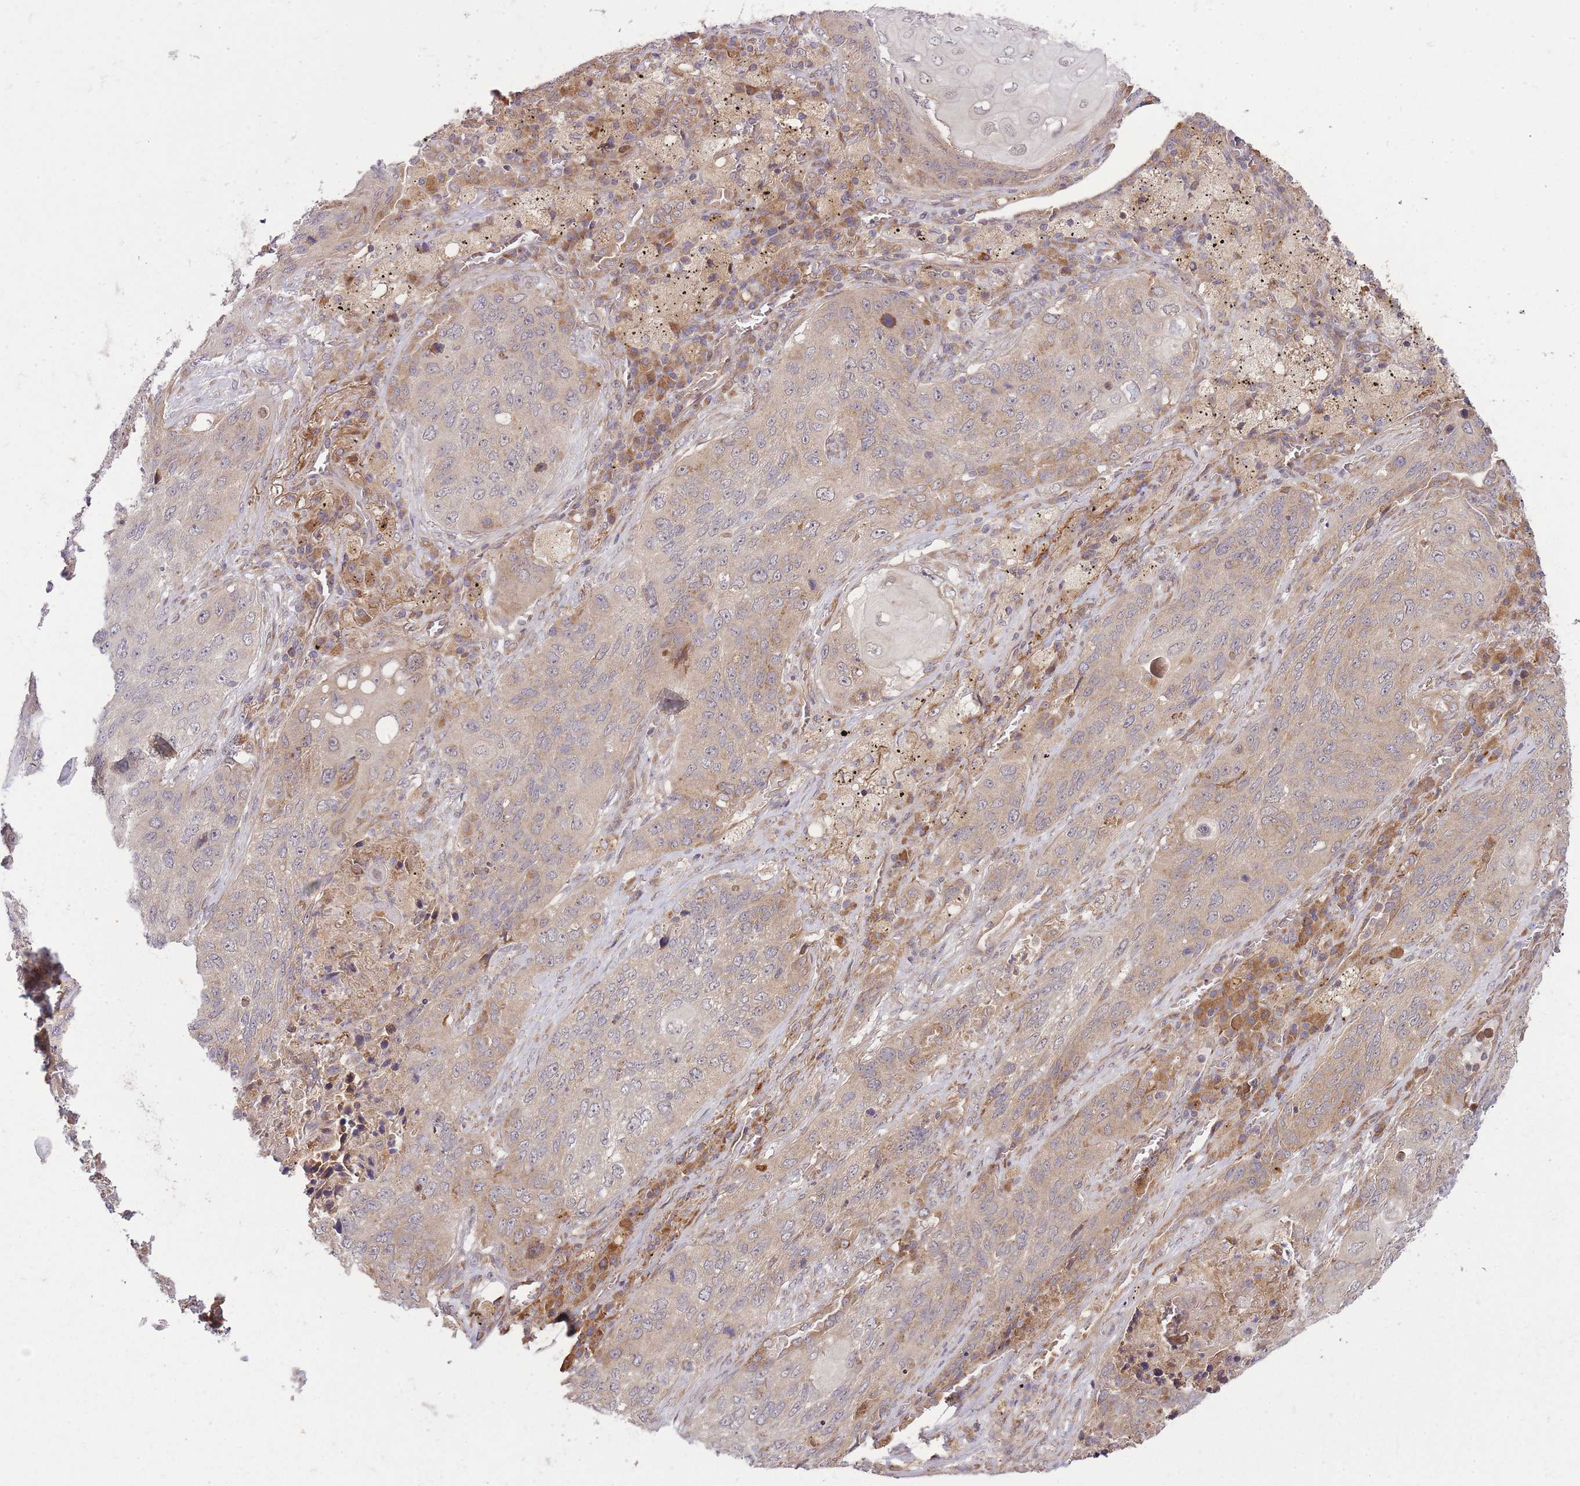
{"staining": {"intensity": "moderate", "quantity": "<25%", "location": "cytoplasmic/membranous"}, "tissue": "lung cancer", "cell_type": "Tumor cells", "image_type": "cancer", "snomed": [{"axis": "morphology", "description": "Squamous cell carcinoma, NOS"}, {"axis": "topography", "description": "Lung"}], "caption": "Protein expression analysis of human lung cancer (squamous cell carcinoma) reveals moderate cytoplasmic/membranous staining in about <25% of tumor cells.", "gene": "ZNF391", "patient": {"sex": "female", "age": 63}}